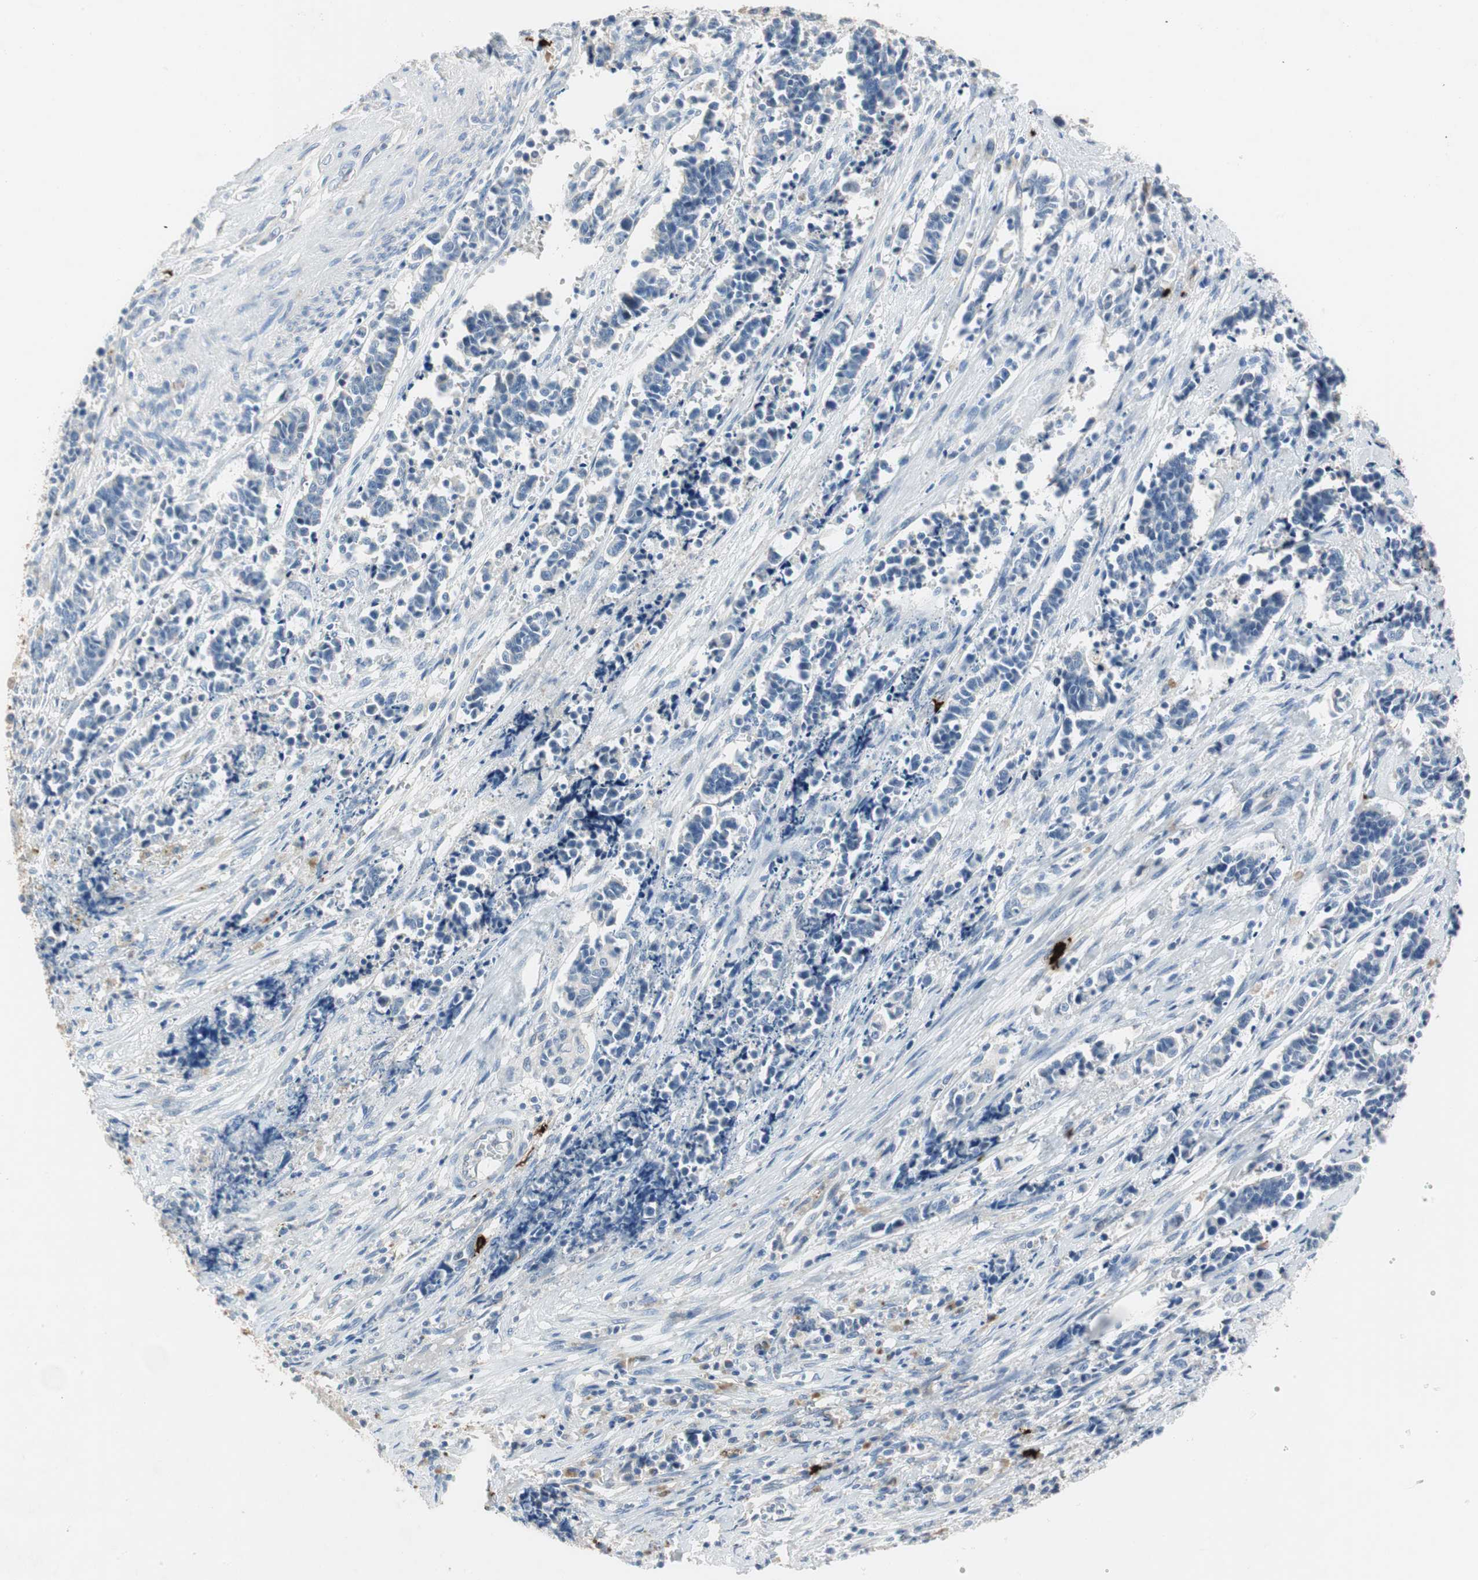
{"staining": {"intensity": "negative", "quantity": "none", "location": "none"}, "tissue": "cervical cancer", "cell_type": "Tumor cells", "image_type": "cancer", "snomed": [{"axis": "morphology", "description": "Squamous cell carcinoma, NOS"}, {"axis": "topography", "description": "Cervix"}], "caption": "Tumor cells show no significant protein expression in cervical cancer (squamous cell carcinoma).", "gene": "CPA3", "patient": {"sex": "female", "age": 35}}